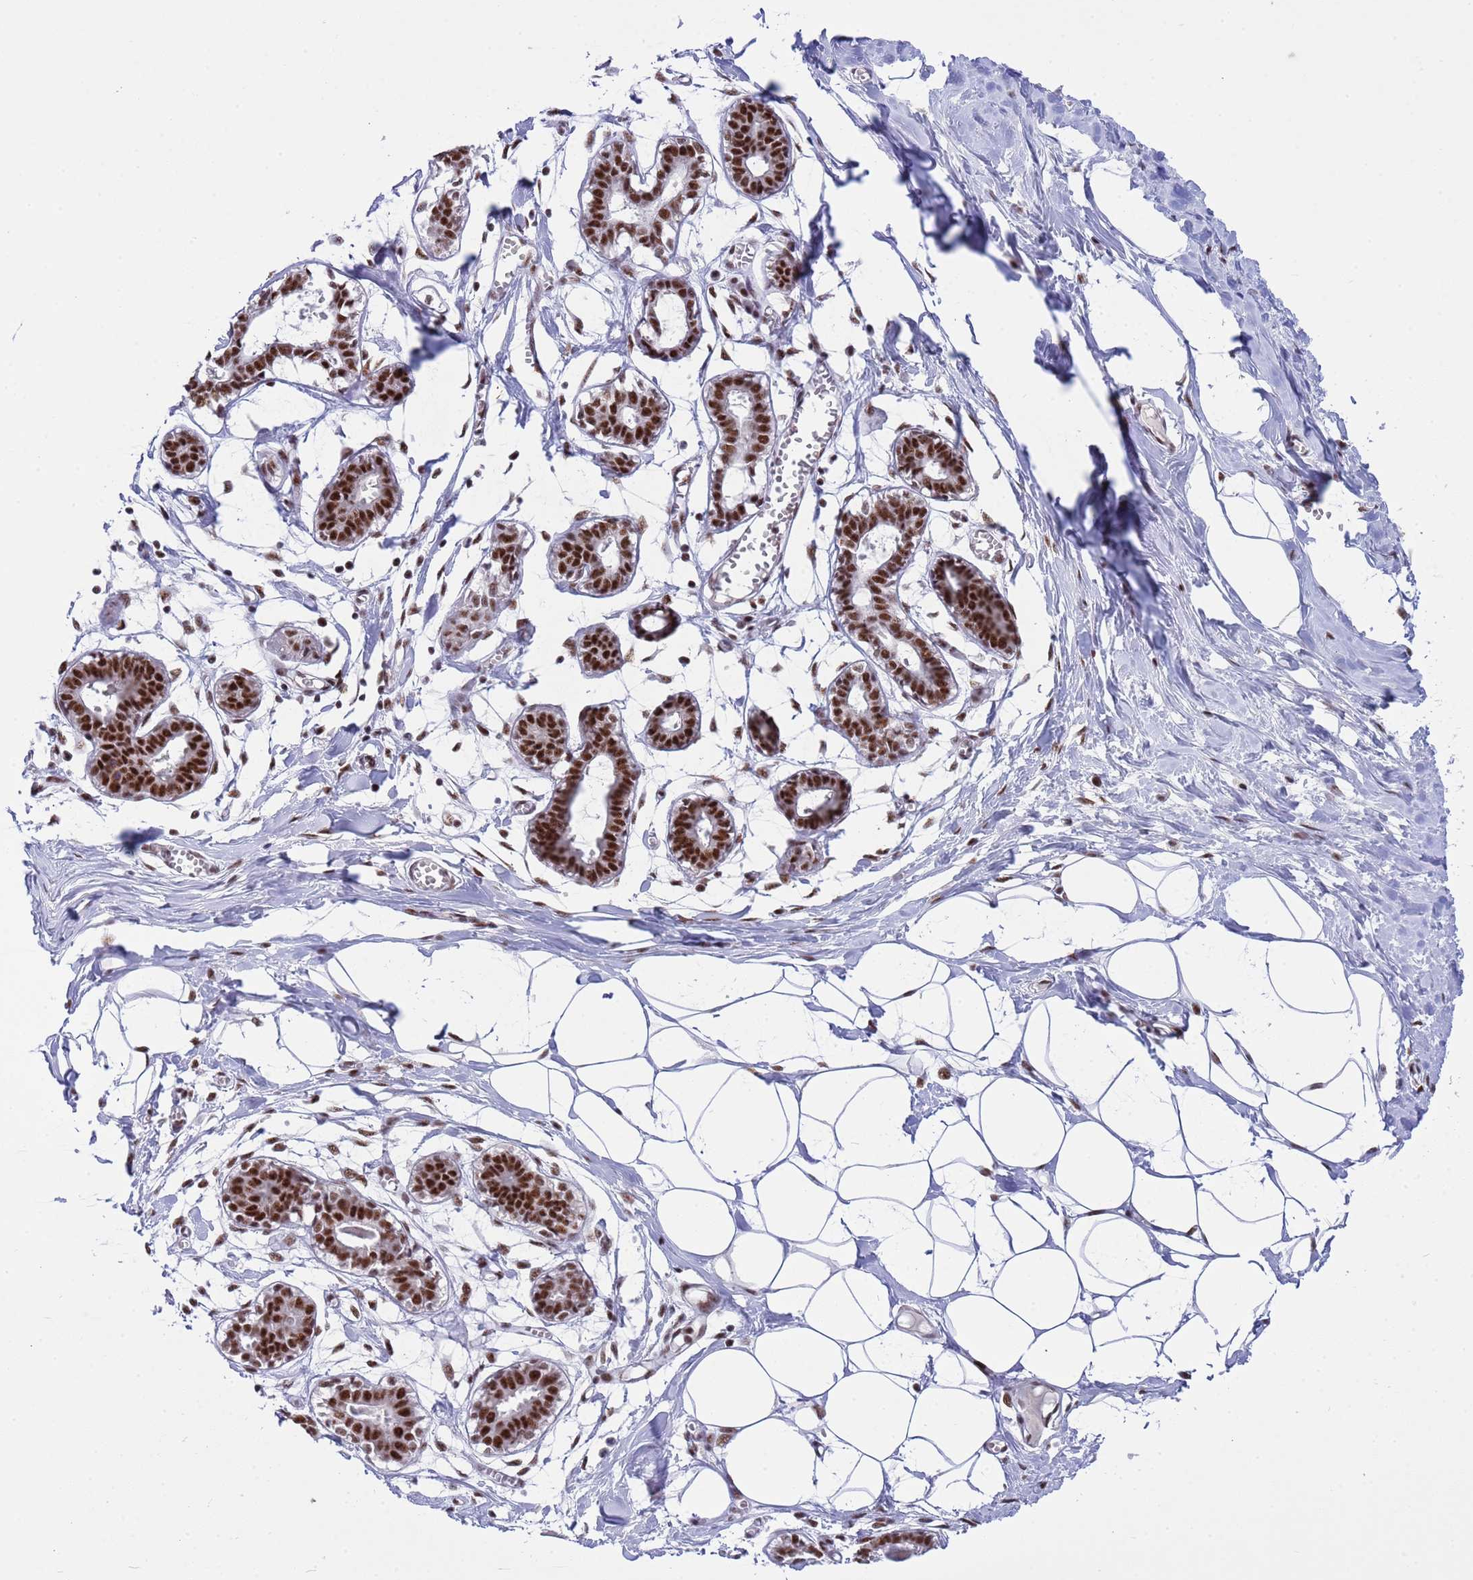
{"staining": {"intensity": "moderate", "quantity": "25%-75%", "location": "nuclear"}, "tissue": "breast", "cell_type": "Adipocytes", "image_type": "normal", "snomed": [{"axis": "morphology", "description": "Normal tissue, NOS"}, {"axis": "topography", "description": "Breast"}], "caption": "This histopathology image exhibits immunohistochemistry (IHC) staining of benign breast, with medium moderate nuclear expression in approximately 25%-75% of adipocytes.", "gene": "THOC2", "patient": {"sex": "female", "age": 27}}